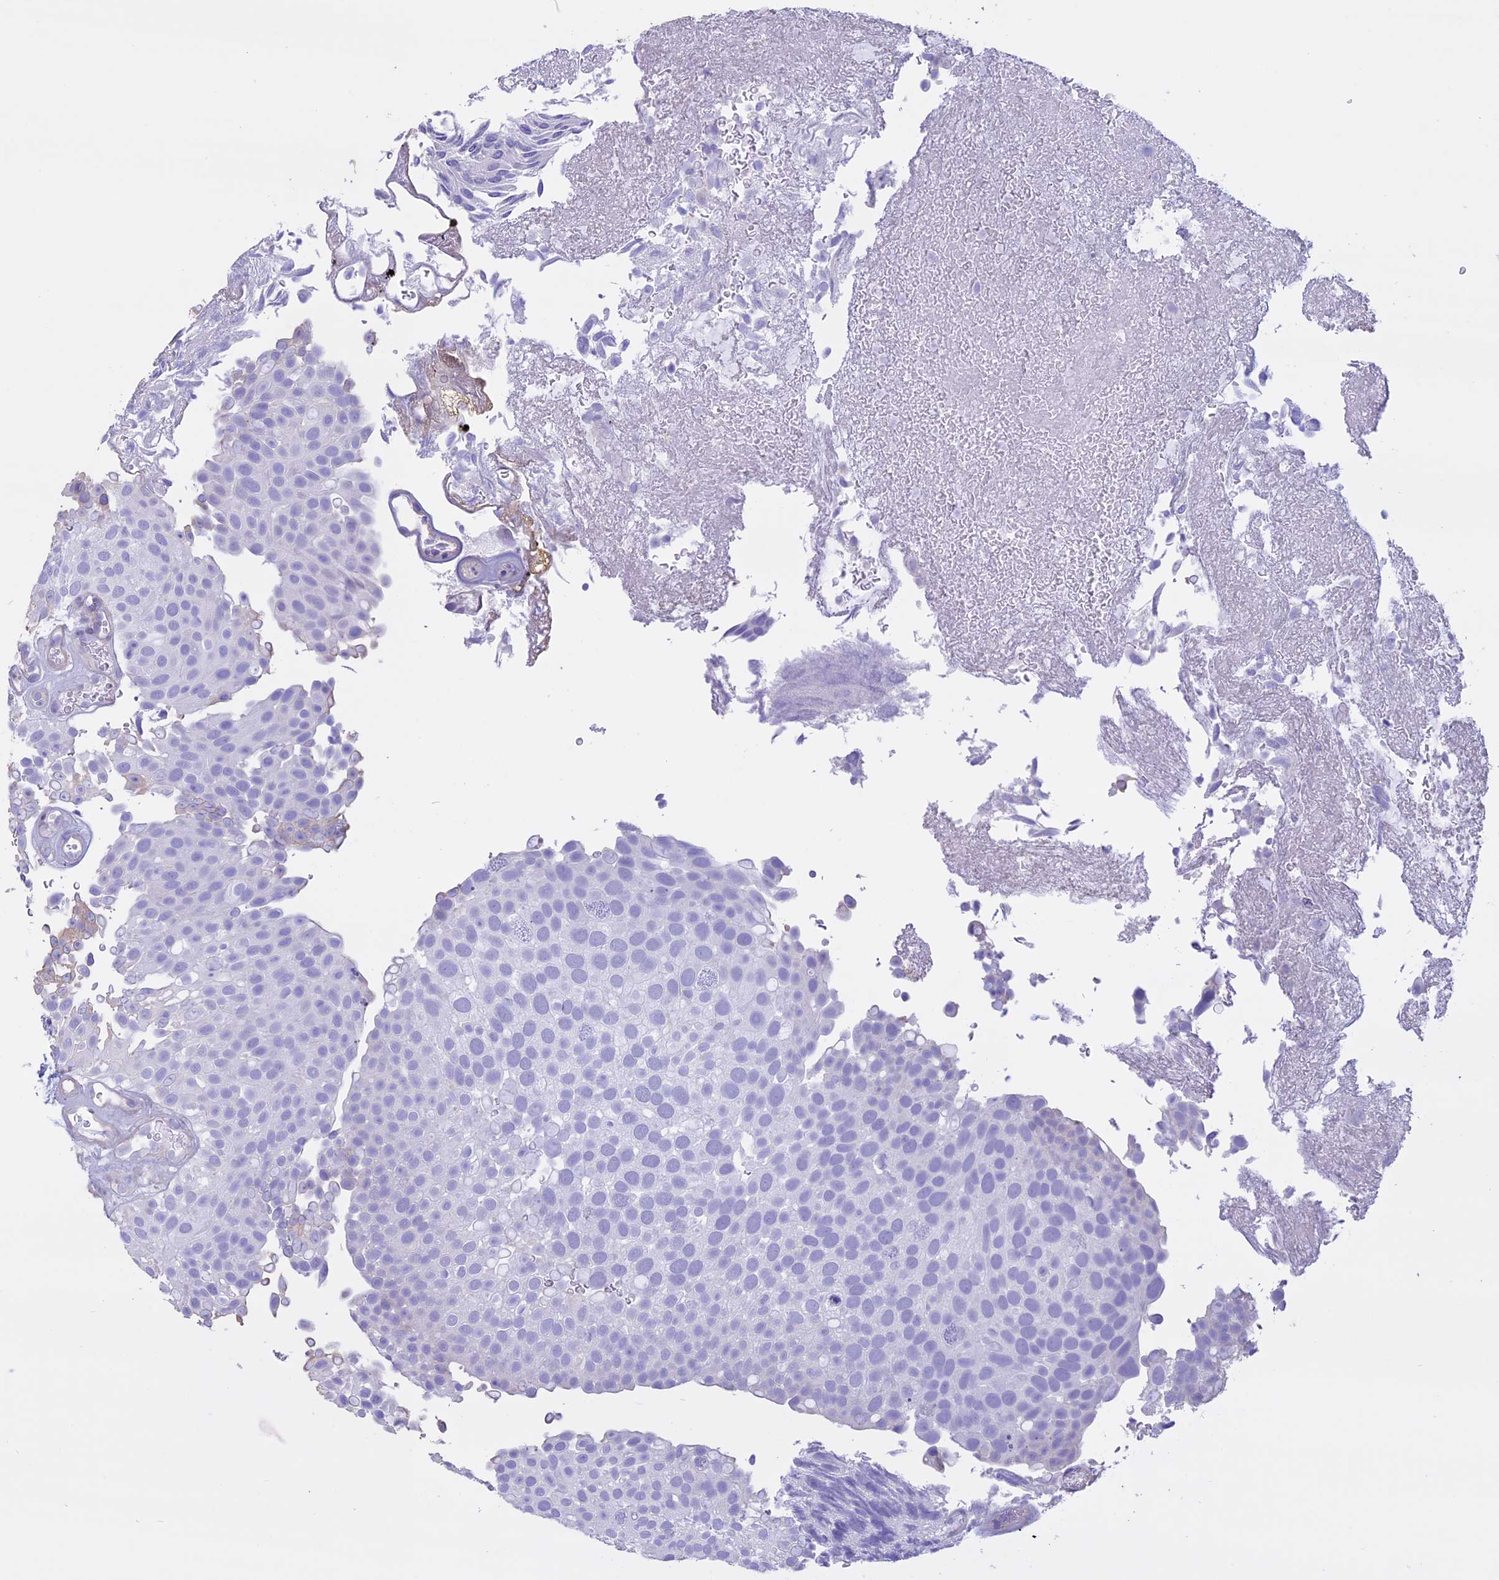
{"staining": {"intensity": "negative", "quantity": "none", "location": "none"}, "tissue": "urothelial cancer", "cell_type": "Tumor cells", "image_type": "cancer", "snomed": [{"axis": "morphology", "description": "Urothelial carcinoma, Low grade"}, {"axis": "topography", "description": "Urinary bladder"}], "caption": "Immunohistochemistry image of human urothelial carcinoma (low-grade) stained for a protein (brown), which displays no expression in tumor cells. (Immunohistochemistry (ihc), brightfield microscopy, high magnification).", "gene": "CCDC148", "patient": {"sex": "male", "age": 78}}